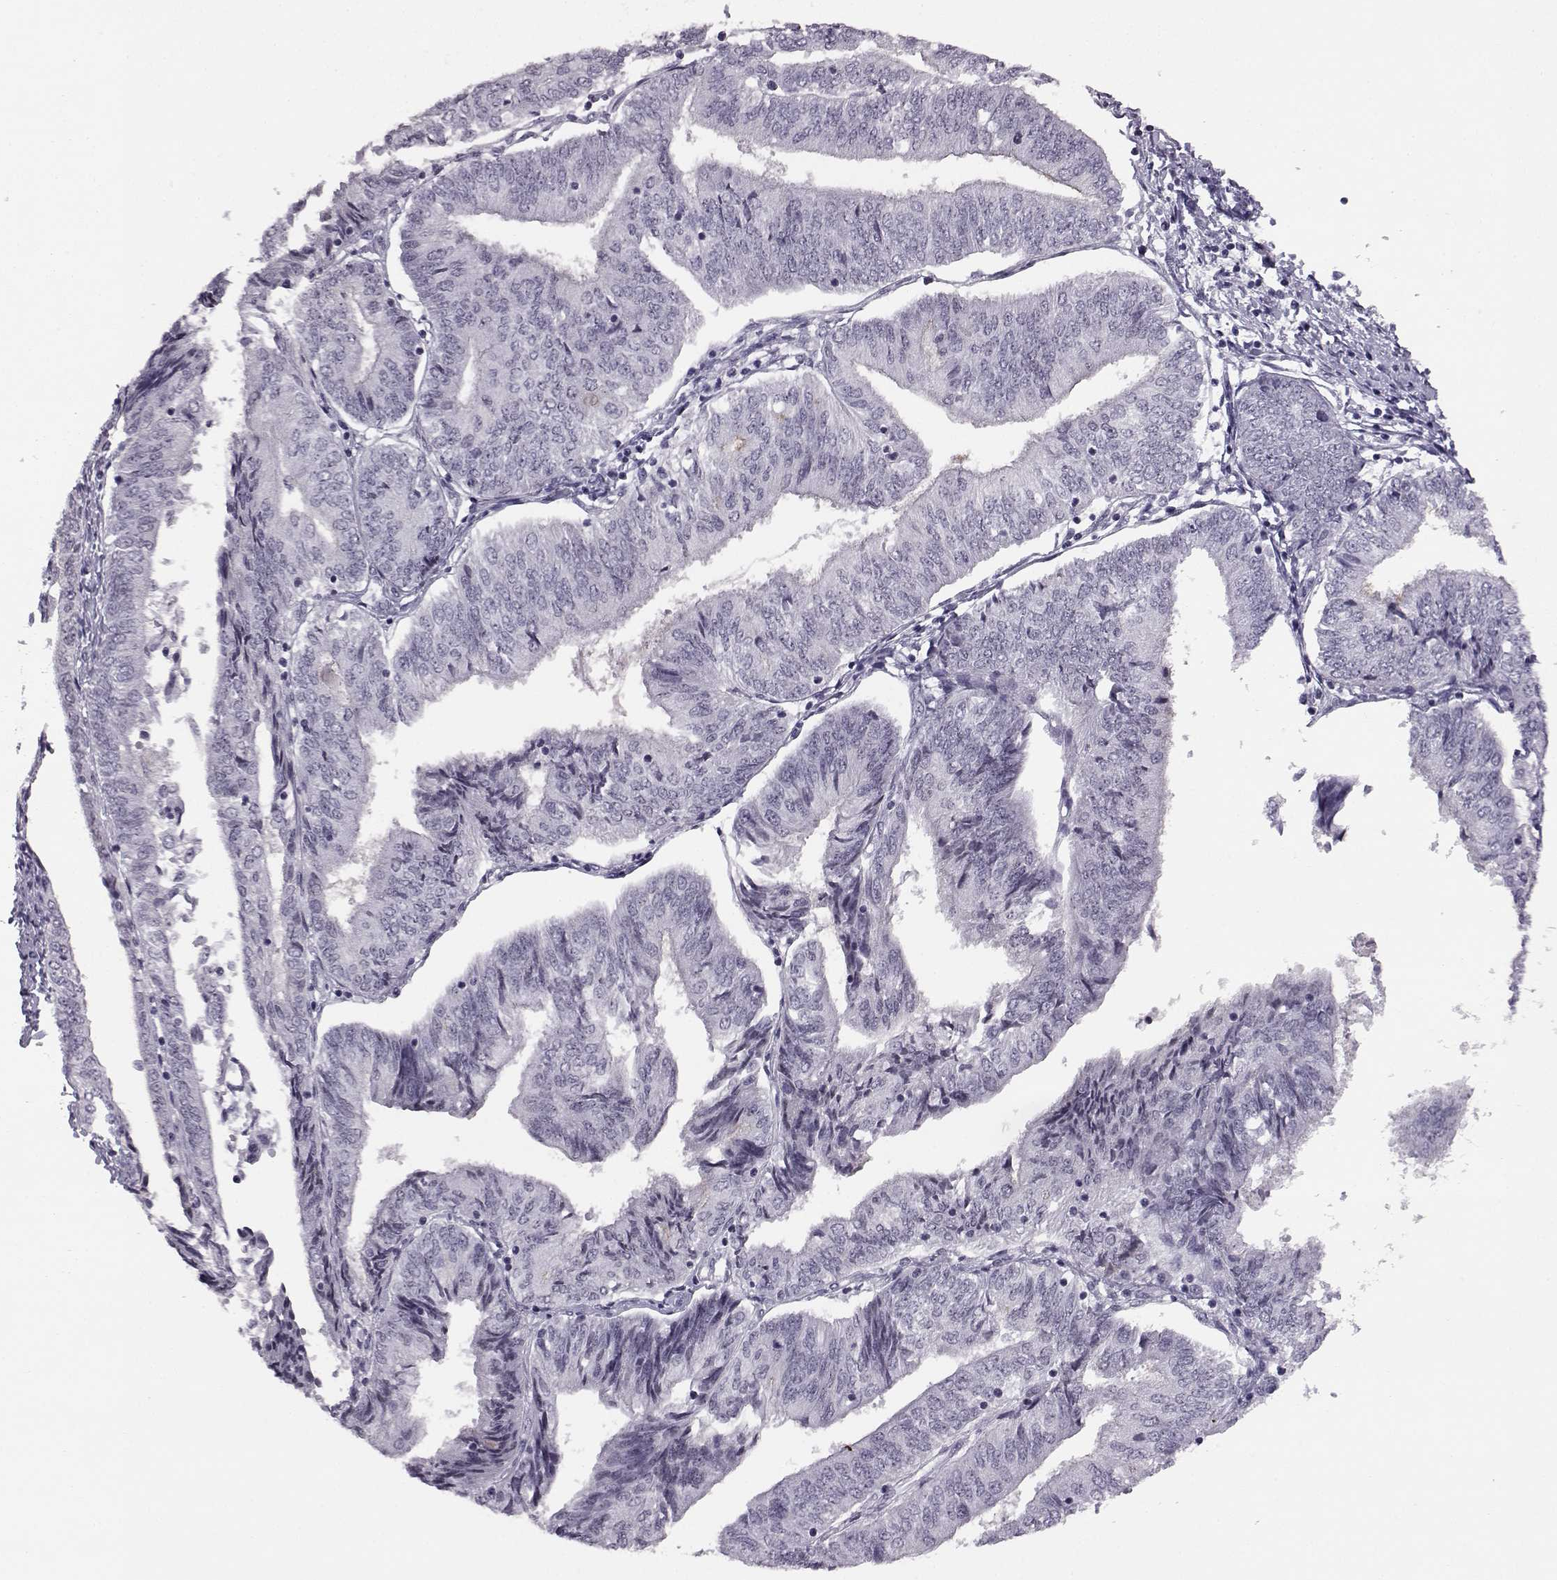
{"staining": {"intensity": "negative", "quantity": "none", "location": "none"}, "tissue": "endometrial cancer", "cell_type": "Tumor cells", "image_type": "cancer", "snomed": [{"axis": "morphology", "description": "Adenocarcinoma, NOS"}, {"axis": "topography", "description": "Endometrium"}], "caption": "Micrograph shows no protein expression in tumor cells of adenocarcinoma (endometrial) tissue. (DAB IHC, high magnification).", "gene": "ADGRG2", "patient": {"sex": "female", "age": 58}}